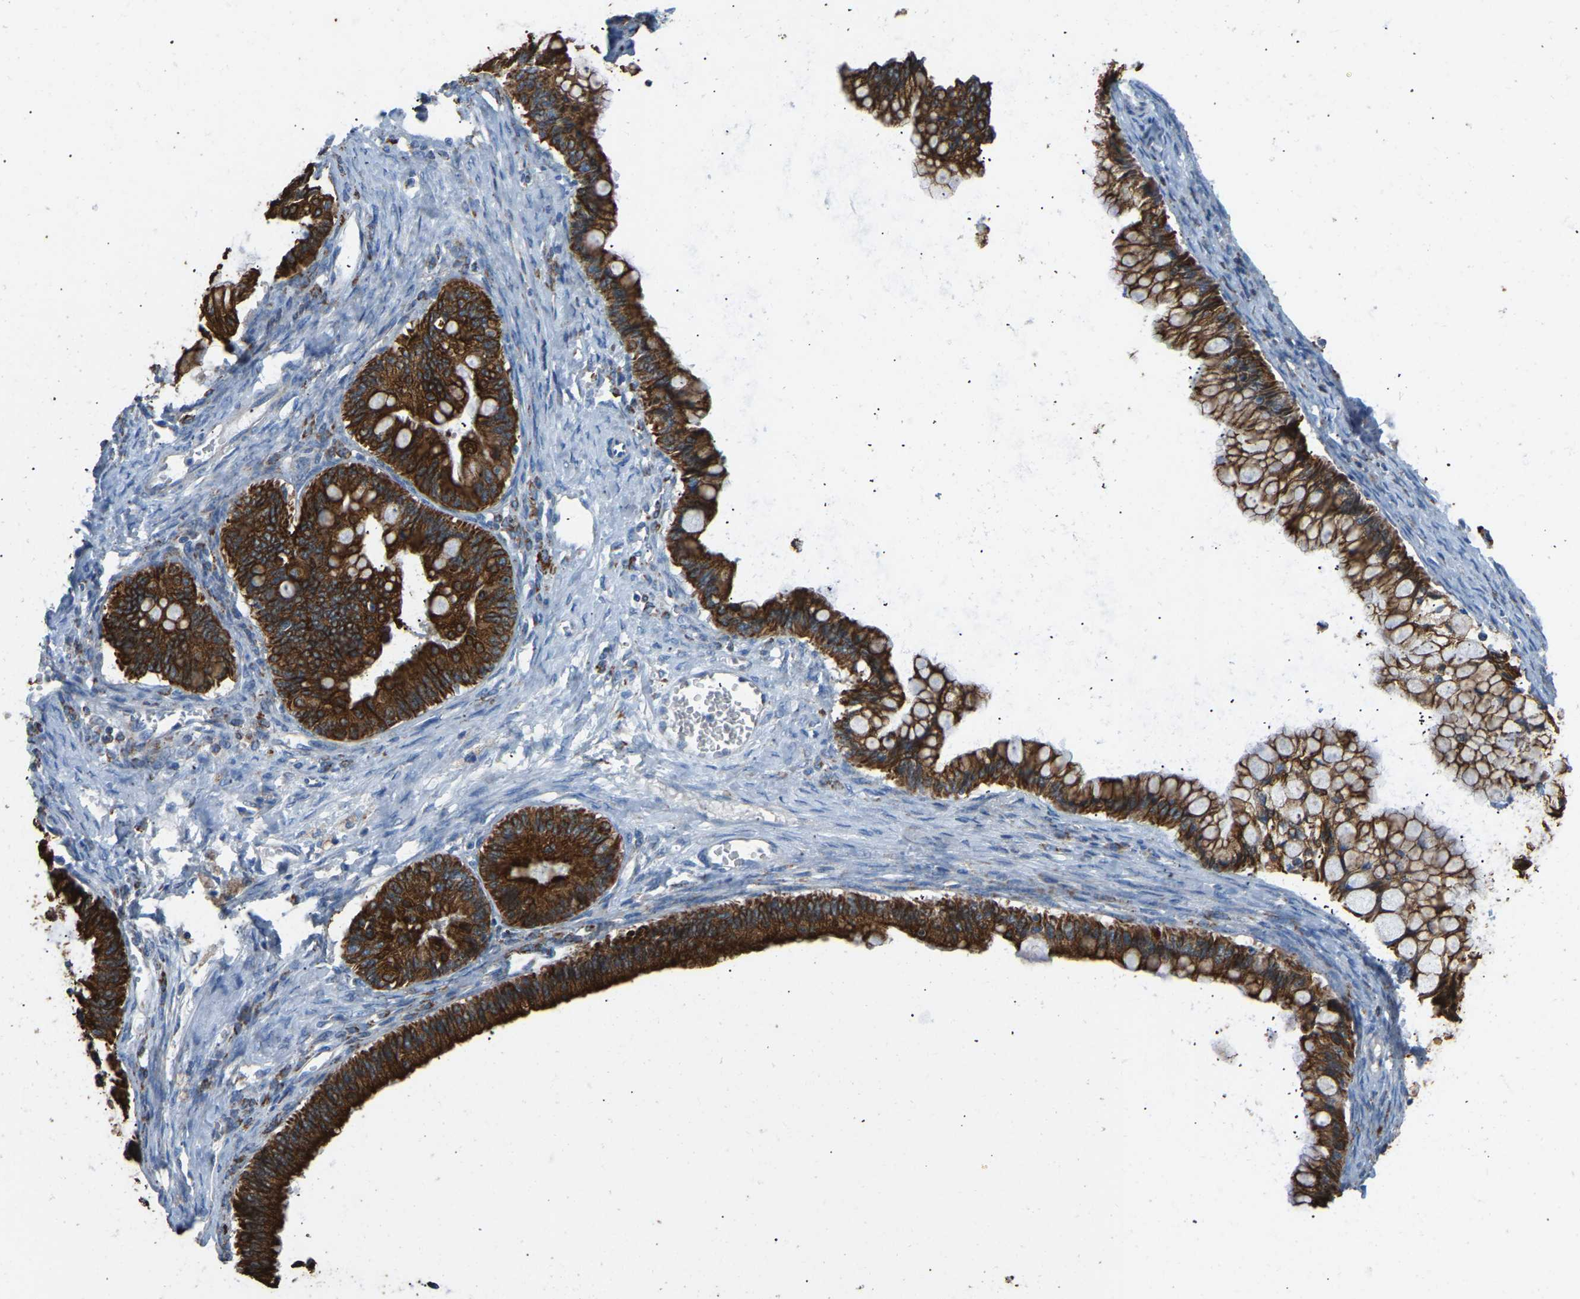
{"staining": {"intensity": "strong", "quantity": ">75%", "location": "cytoplasmic/membranous"}, "tissue": "ovarian cancer", "cell_type": "Tumor cells", "image_type": "cancer", "snomed": [{"axis": "morphology", "description": "Cystadenocarcinoma, mucinous, NOS"}, {"axis": "topography", "description": "Ovary"}], "caption": "Immunohistochemistry (IHC) micrograph of neoplastic tissue: mucinous cystadenocarcinoma (ovarian) stained using IHC displays high levels of strong protein expression localized specifically in the cytoplasmic/membranous of tumor cells, appearing as a cytoplasmic/membranous brown color.", "gene": "ZNF200", "patient": {"sex": "female", "age": 57}}